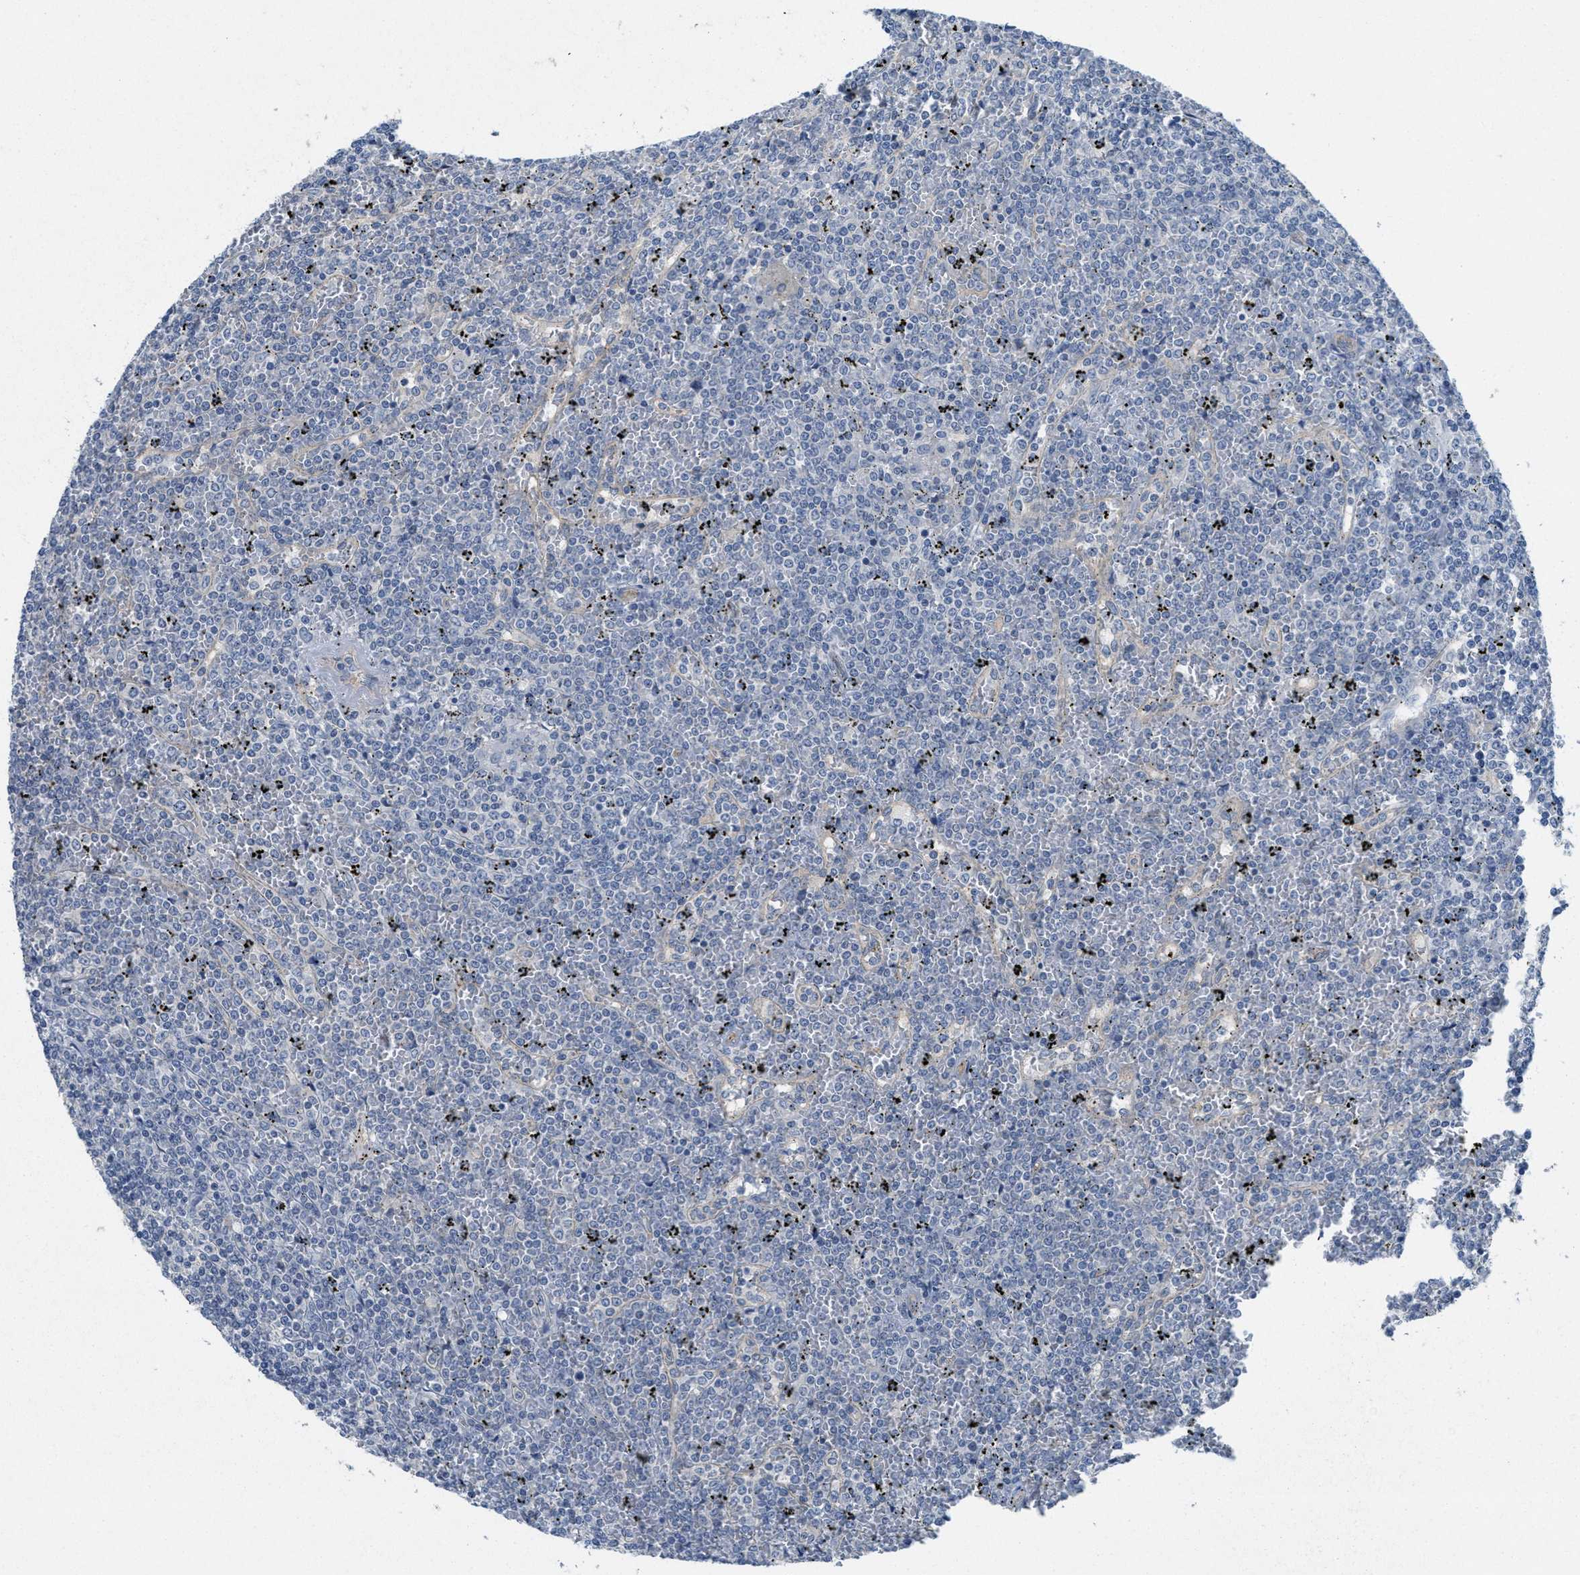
{"staining": {"intensity": "negative", "quantity": "none", "location": "none"}, "tissue": "lymphoma", "cell_type": "Tumor cells", "image_type": "cancer", "snomed": [{"axis": "morphology", "description": "Malignant lymphoma, non-Hodgkin's type, Low grade"}, {"axis": "topography", "description": "Spleen"}], "caption": "High power microscopy histopathology image of an IHC image of lymphoma, revealing no significant positivity in tumor cells.", "gene": "ZFYVE9", "patient": {"sex": "female", "age": 19}}